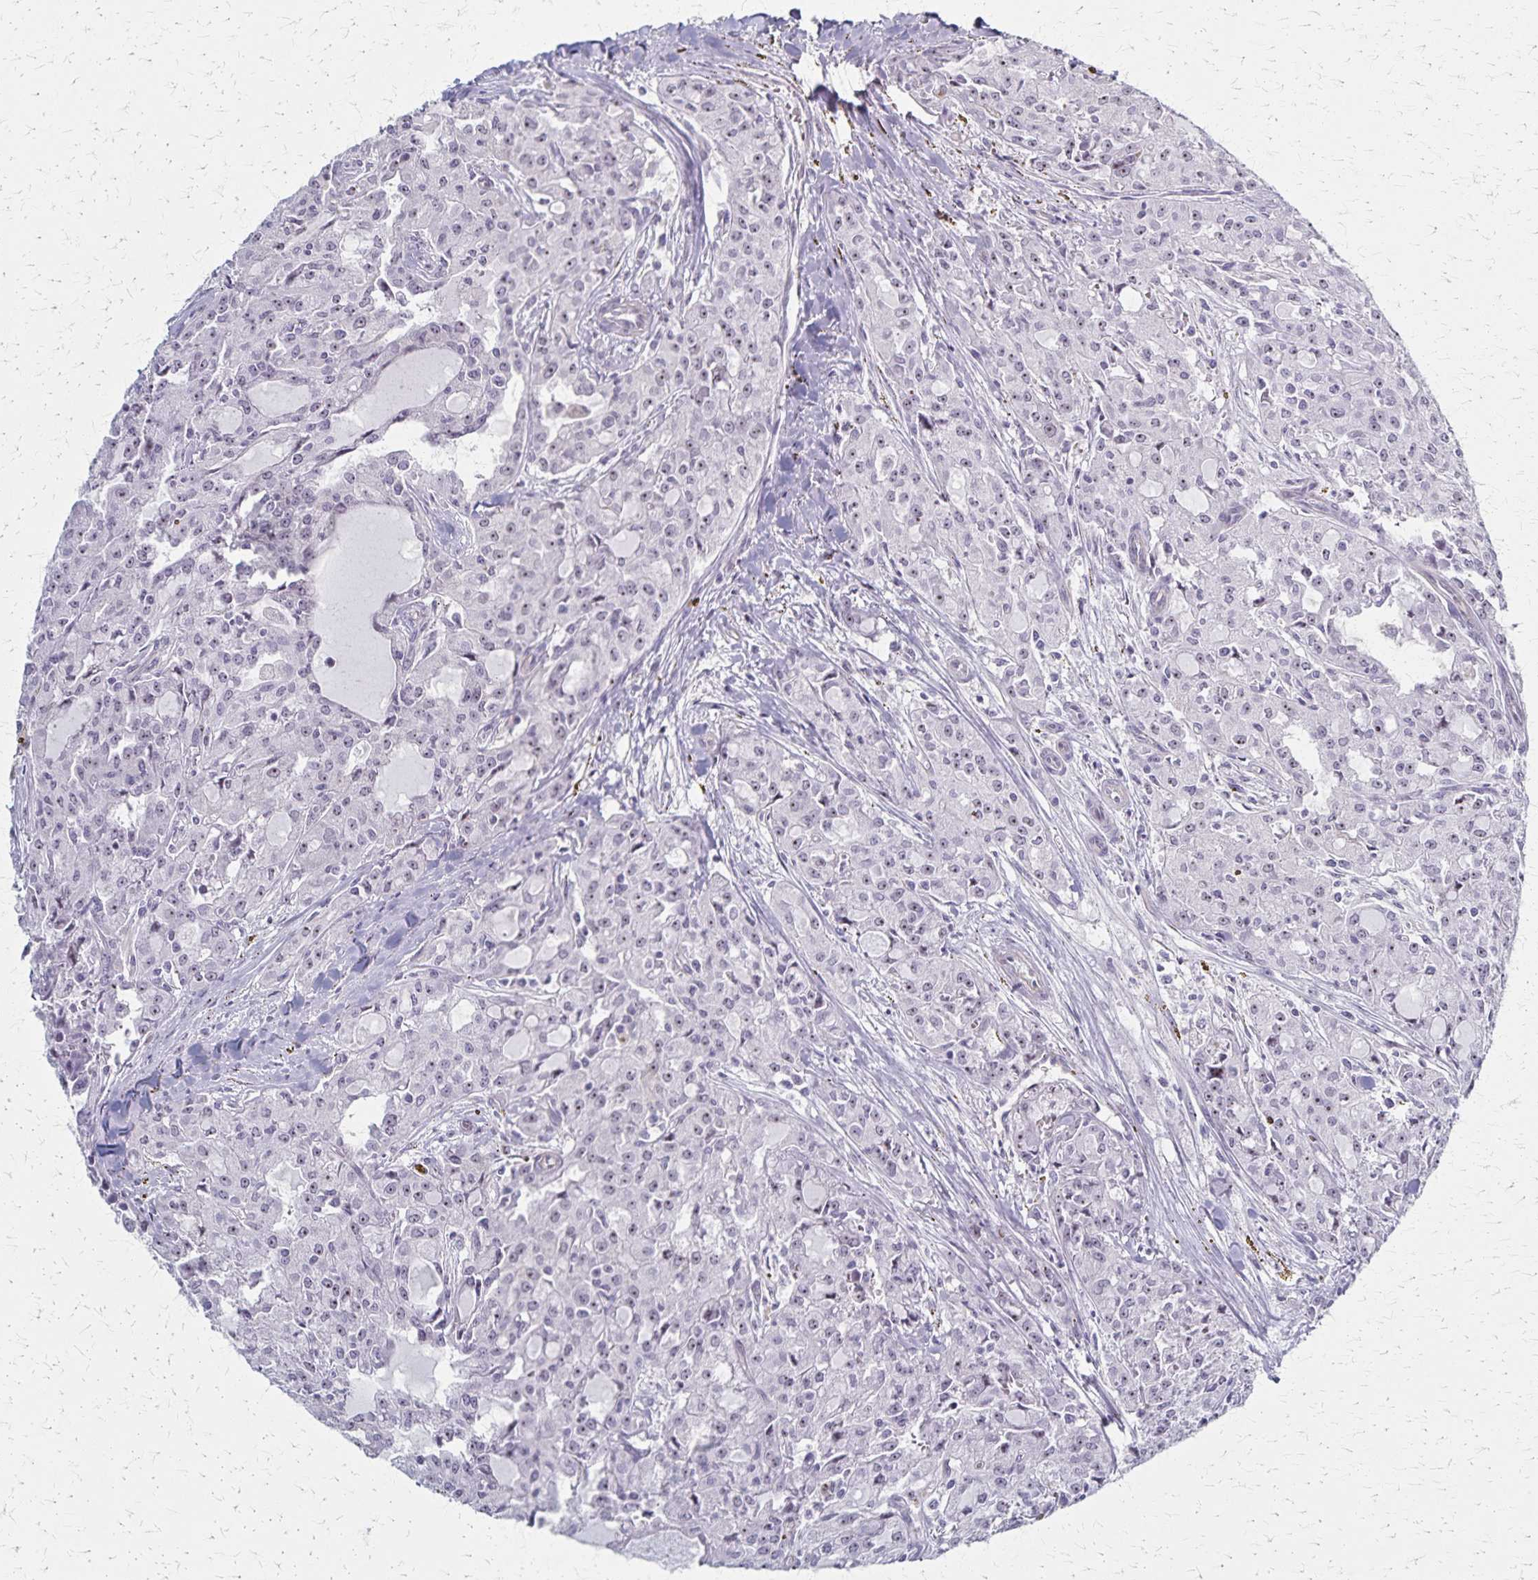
{"staining": {"intensity": "weak", "quantity": ">75%", "location": "nuclear"}, "tissue": "head and neck cancer", "cell_type": "Tumor cells", "image_type": "cancer", "snomed": [{"axis": "morphology", "description": "Adenocarcinoma, NOS"}, {"axis": "topography", "description": "Head-Neck"}], "caption": "Immunohistochemistry (IHC) of head and neck cancer (adenocarcinoma) reveals low levels of weak nuclear expression in about >75% of tumor cells.", "gene": "DLK2", "patient": {"sex": "male", "age": 64}}